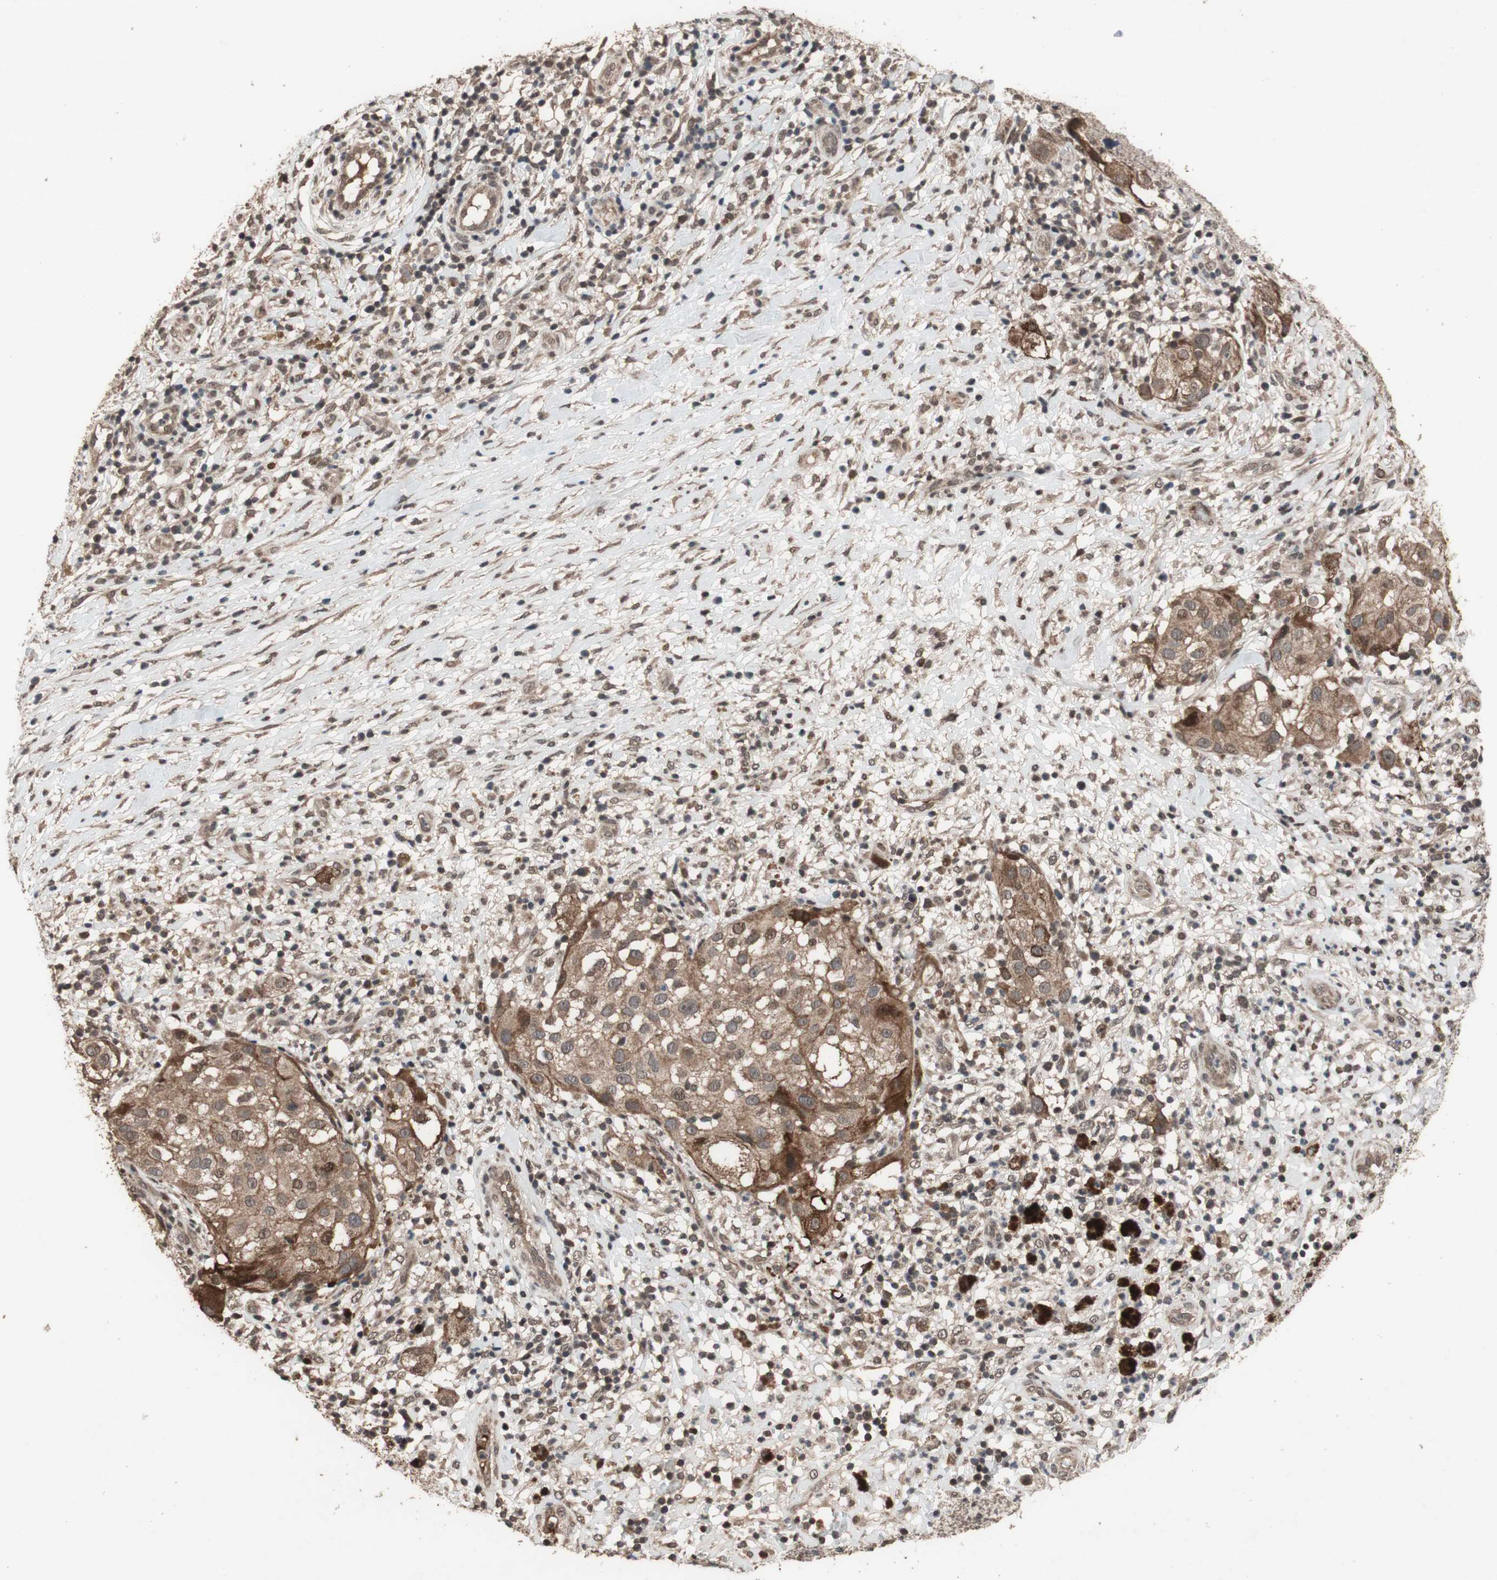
{"staining": {"intensity": "moderate", "quantity": ">75%", "location": "cytoplasmic/membranous"}, "tissue": "melanoma", "cell_type": "Tumor cells", "image_type": "cancer", "snomed": [{"axis": "morphology", "description": "Necrosis, NOS"}, {"axis": "morphology", "description": "Malignant melanoma, NOS"}, {"axis": "topography", "description": "Skin"}], "caption": "The image demonstrates staining of malignant melanoma, revealing moderate cytoplasmic/membranous protein positivity (brown color) within tumor cells. (IHC, brightfield microscopy, high magnification).", "gene": "KANSL1", "patient": {"sex": "female", "age": 87}}